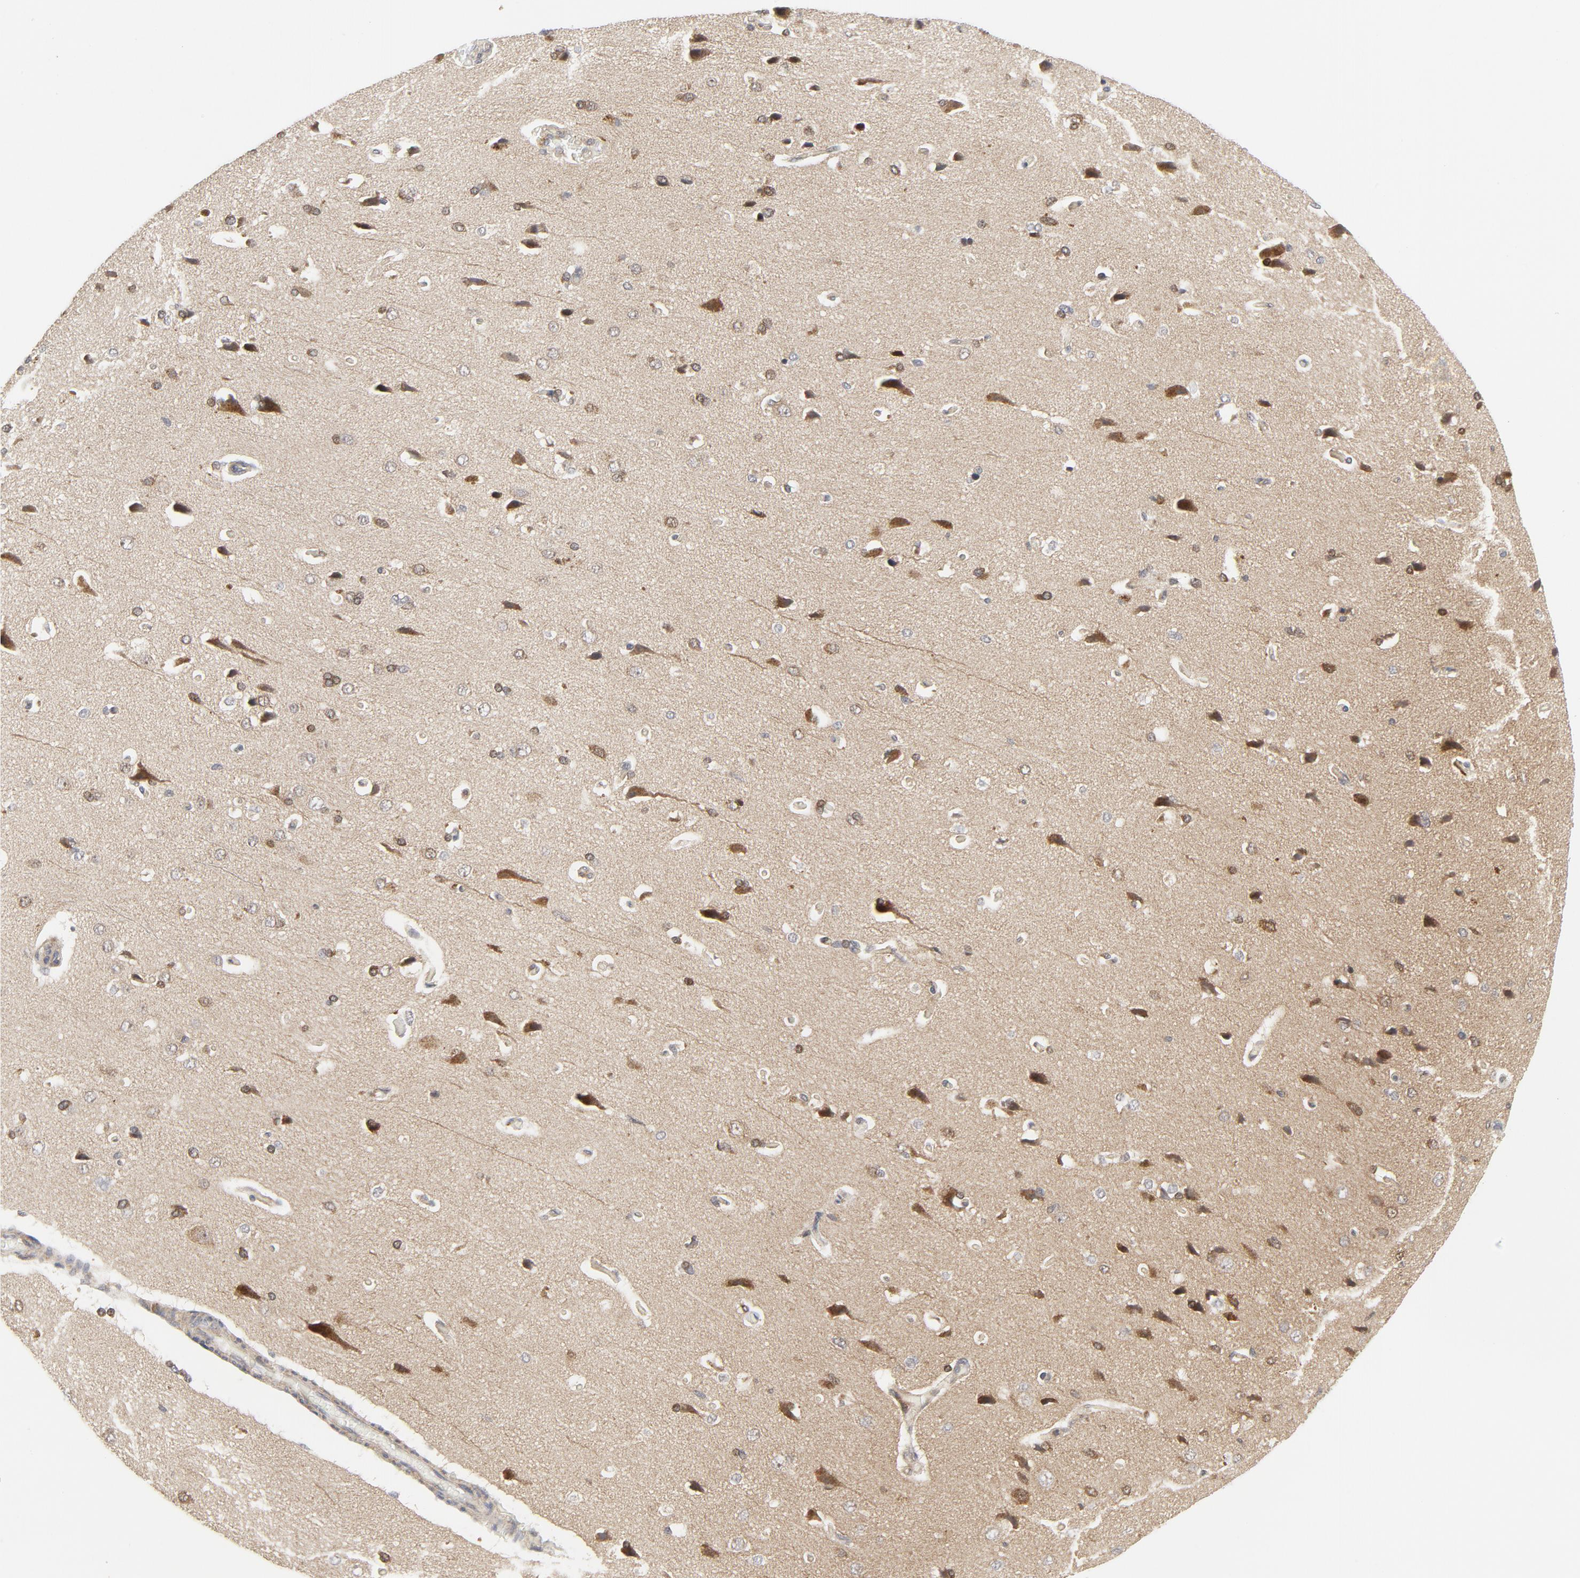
{"staining": {"intensity": "negative", "quantity": "none", "location": "none"}, "tissue": "cerebral cortex", "cell_type": "Endothelial cells", "image_type": "normal", "snomed": [{"axis": "morphology", "description": "Normal tissue, NOS"}, {"axis": "topography", "description": "Cerebral cortex"}], "caption": "IHC photomicrograph of unremarkable cerebral cortex stained for a protein (brown), which reveals no staining in endothelial cells.", "gene": "MAP2K7", "patient": {"sex": "male", "age": 62}}